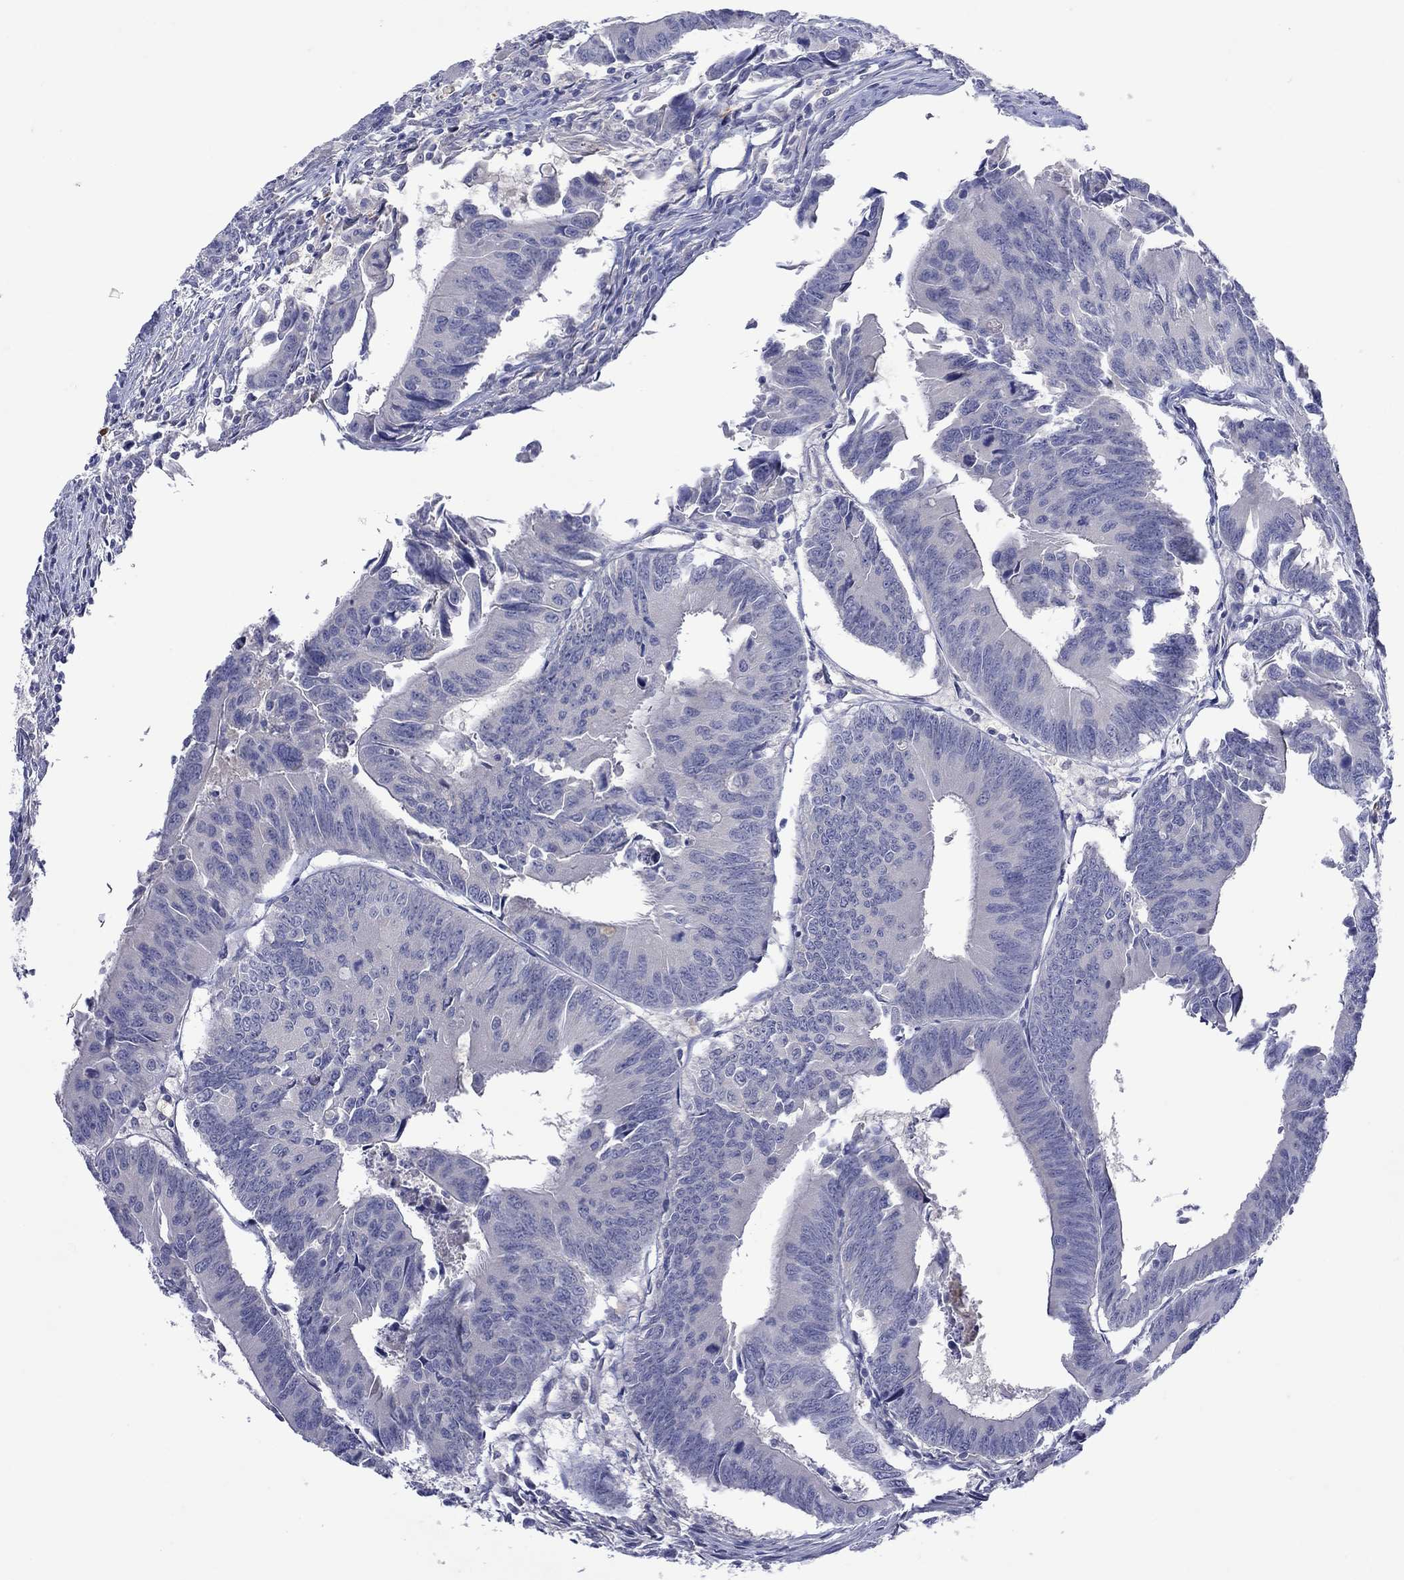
{"staining": {"intensity": "negative", "quantity": "none", "location": "none"}, "tissue": "colorectal cancer", "cell_type": "Tumor cells", "image_type": "cancer", "snomed": [{"axis": "morphology", "description": "Adenocarcinoma, NOS"}, {"axis": "topography", "description": "Rectum"}], "caption": "Colorectal adenocarcinoma was stained to show a protein in brown. There is no significant staining in tumor cells. (Brightfield microscopy of DAB immunohistochemistry at high magnification).", "gene": "PLCL2", "patient": {"sex": "male", "age": 67}}